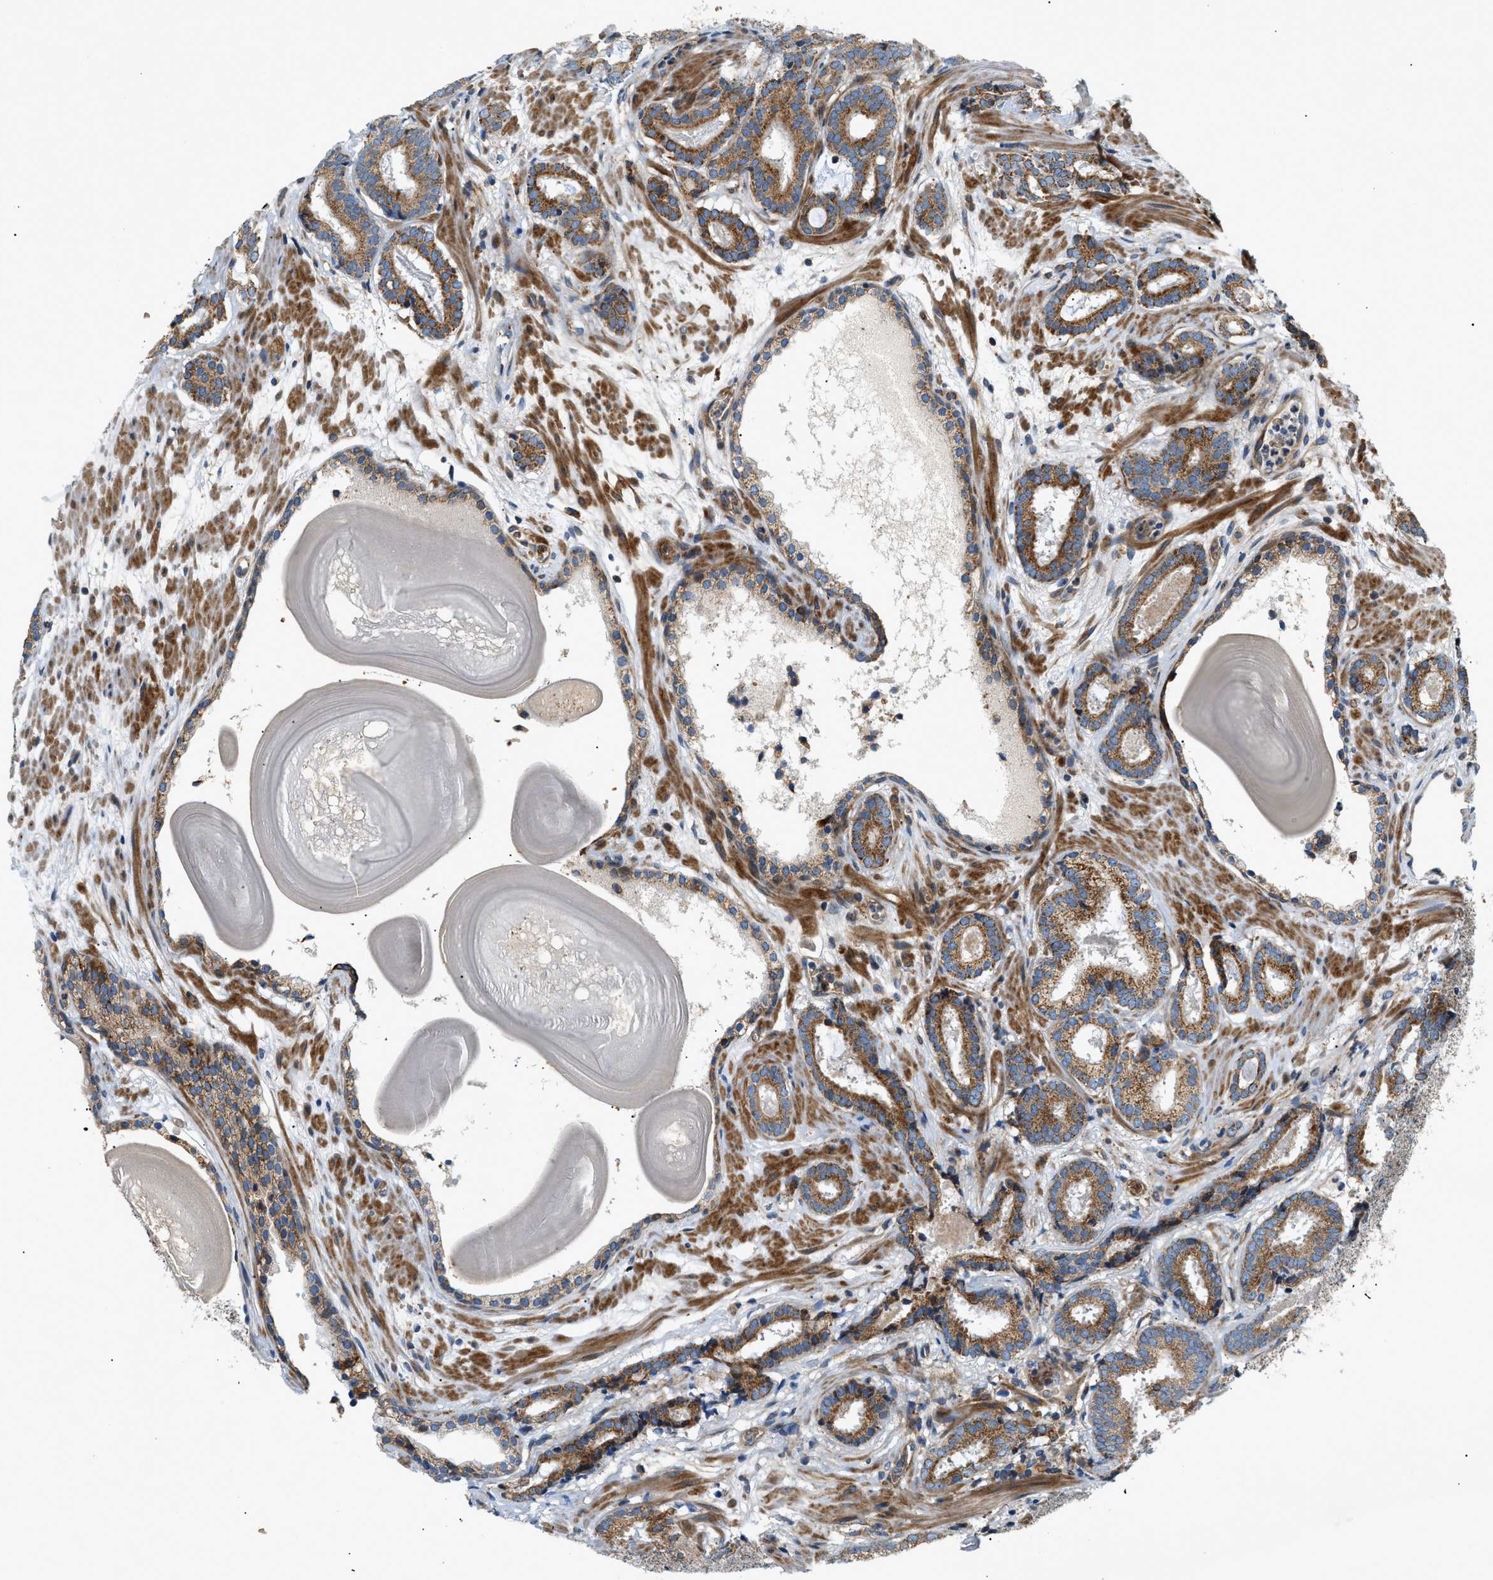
{"staining": {"intensity": "moderate", "quantity": ">75%", "location": "cytoplasmic/membranous"}, "tissue": "prostate cancer", "cell_type": "Tumor cells", "image_type": "cancer", "snomed": [{"axis": "morphology", "description": "Adenocarcinoma, Low grade"}, {"axis": "topography", "description": "Prostate"}], "caption": "High-power microscopy captured an immunohistochemistry histopathology image of prostate cancer (low-grade adenocarcinoma), revealing moderate cytoplasmic/membranous expression in approximately >75% of tumor cells.", "gene": "DHODH", "patient": {"sex": "male", "age": 69}}